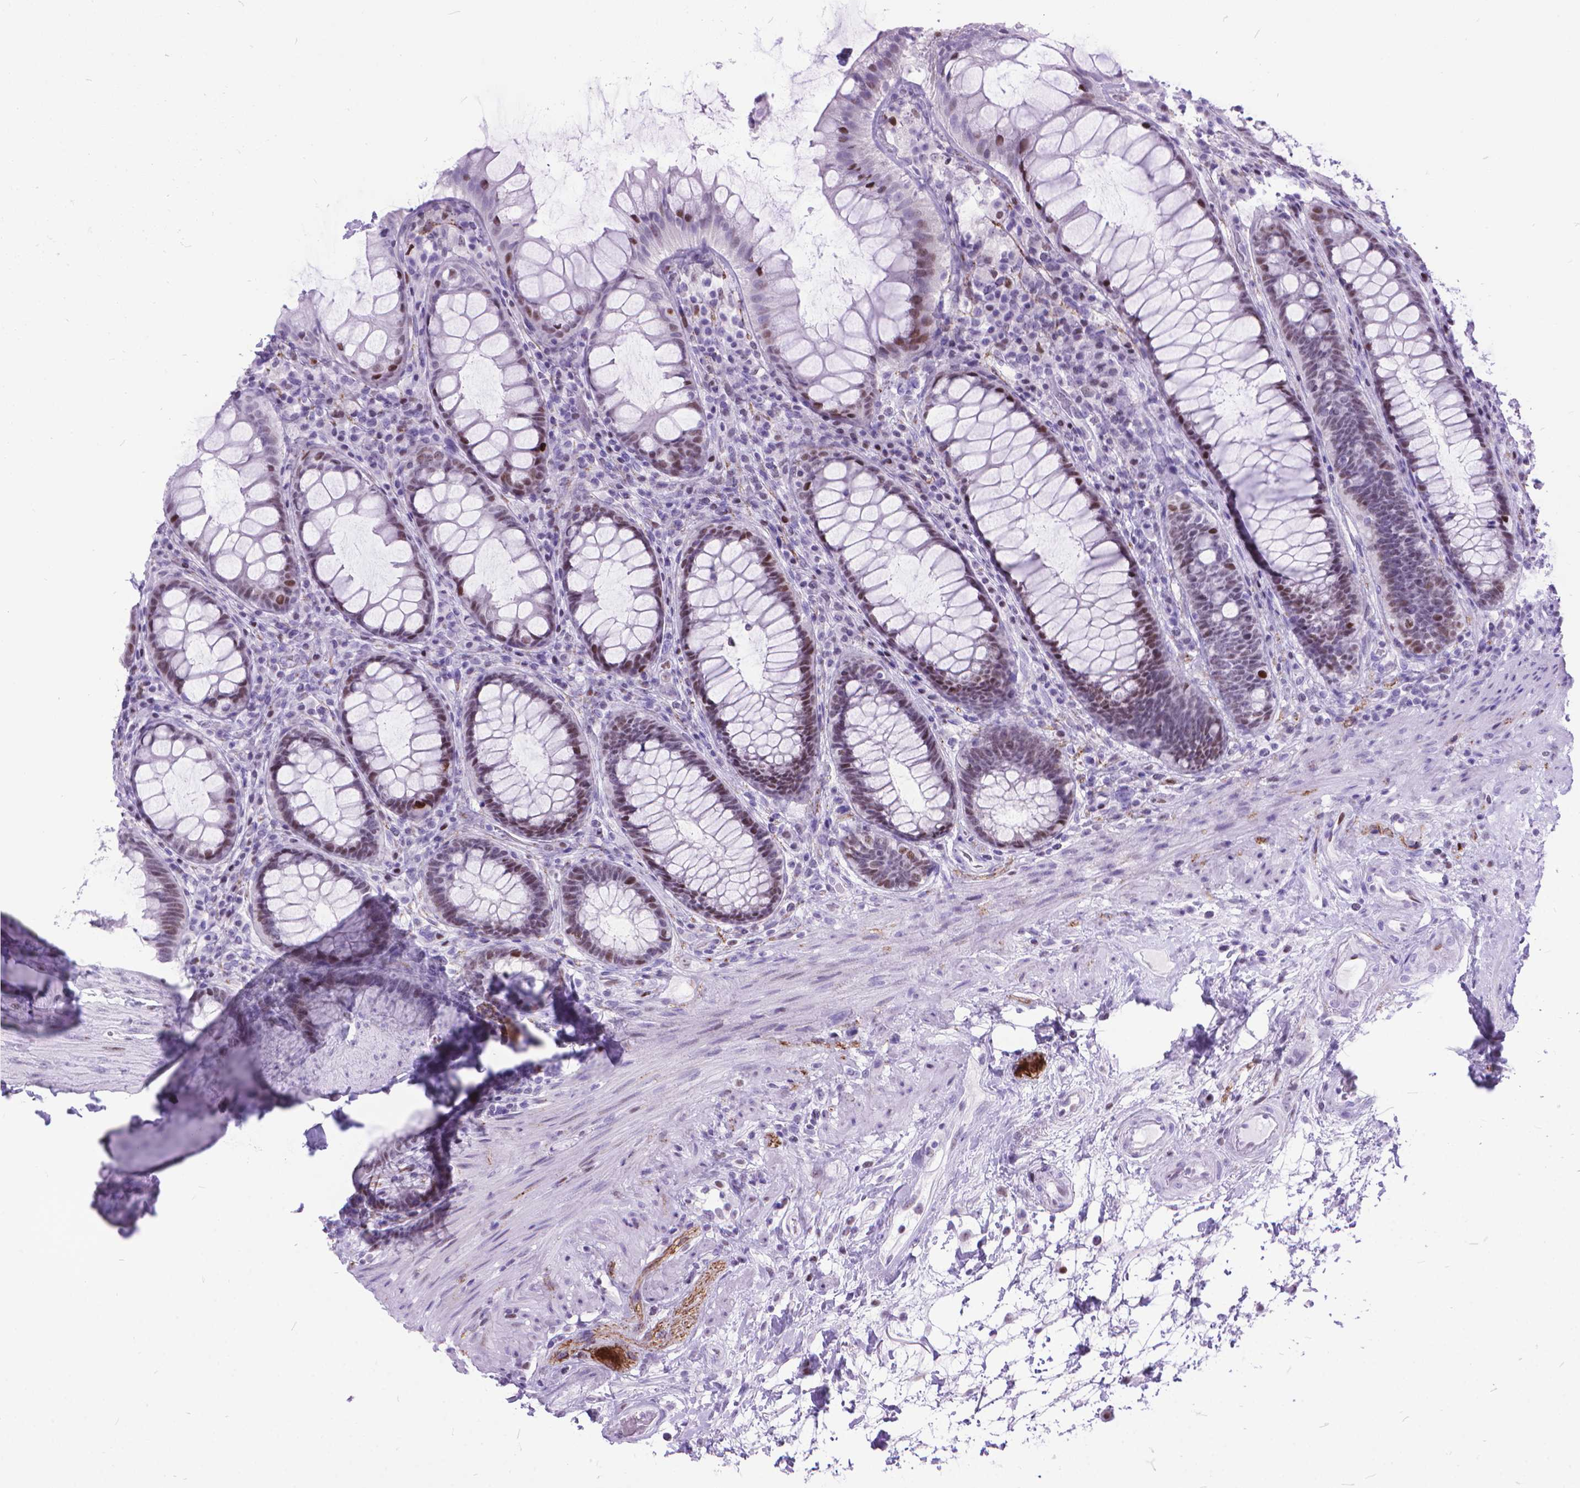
{"staining": {"intensity": "moderate", "quantity": "<25%", "location": "nuclear"}, "tissue": "rectum", "cell_type": "Glandular cells", "image_type": "normal", "snomed": [{"axis": "morphology", "description": "Normal tissue, NOS"}, {"axis": "topography", "description": "Rectum"}], "caption": "A low amount of moderate nuclear positivity is appreciated in about <25% of glandular cells in normal rectum.", "gene": "POLE4", "patient": {"sex": "male", "age": 72}}